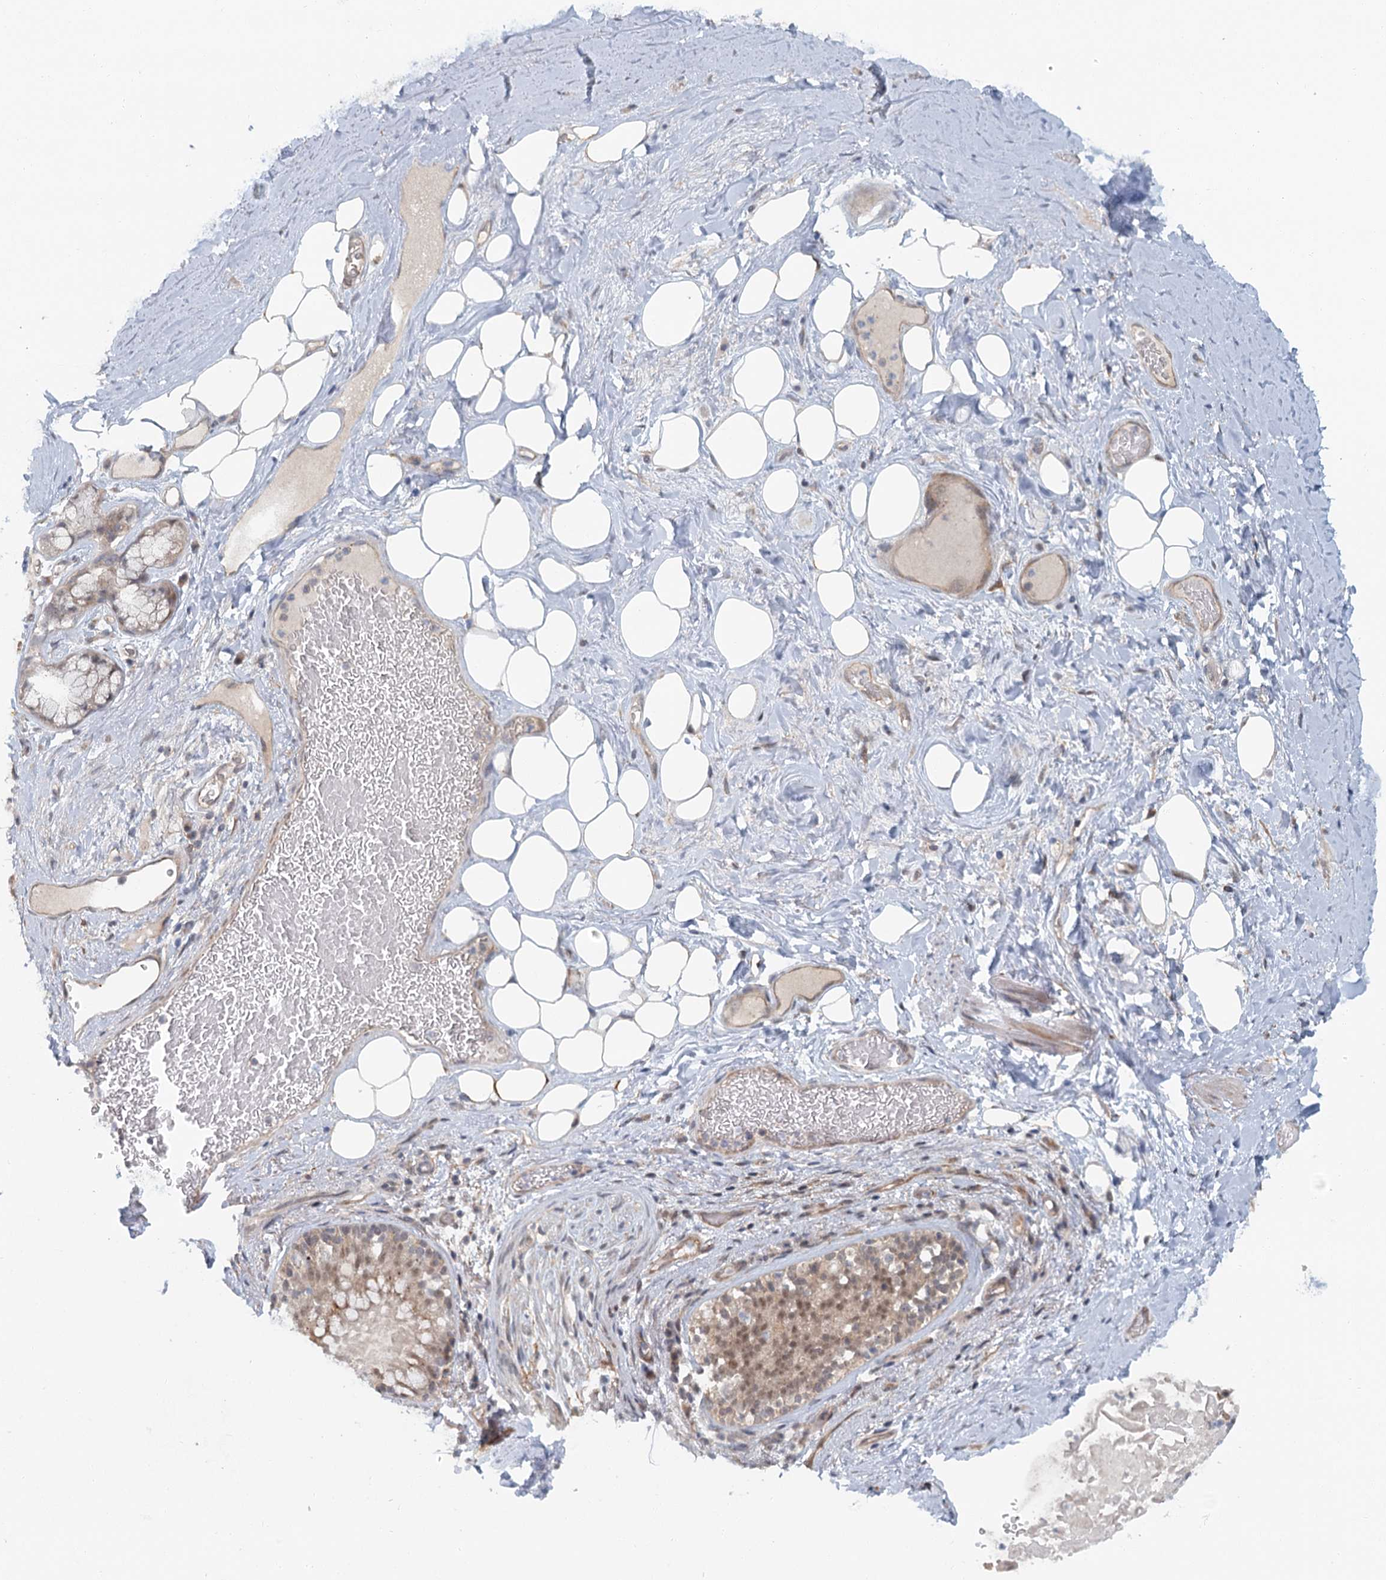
{"staining": {"intensity": "weak", "quantity": ">75%", "location": "cytoplasmic/membranous"}, "tissue": "adipose tissue", "cell_type": "Adipocytes", "image_type": "normal", "snomed": [{"axis": "morphology", "description": "Normal tissue, NOS"}, {"axis": "topography", "description": "Lymph node"}, {"axis": "topography", "description": "Cartilage tissue"}, {"axis": "topography", "description": "Bronchus"}], "caption": "The immunohistochemical stain highlights weak cytoplasmic/membranous positivity in adipocytes of benign adipose tissue. The staining was performed using DAB, with brown indicating positive protein expression. Nuclei are stained blue with hematoxylin.", "gene": "TAS2R42", "patient": {"sex": "male", "age": 63}}